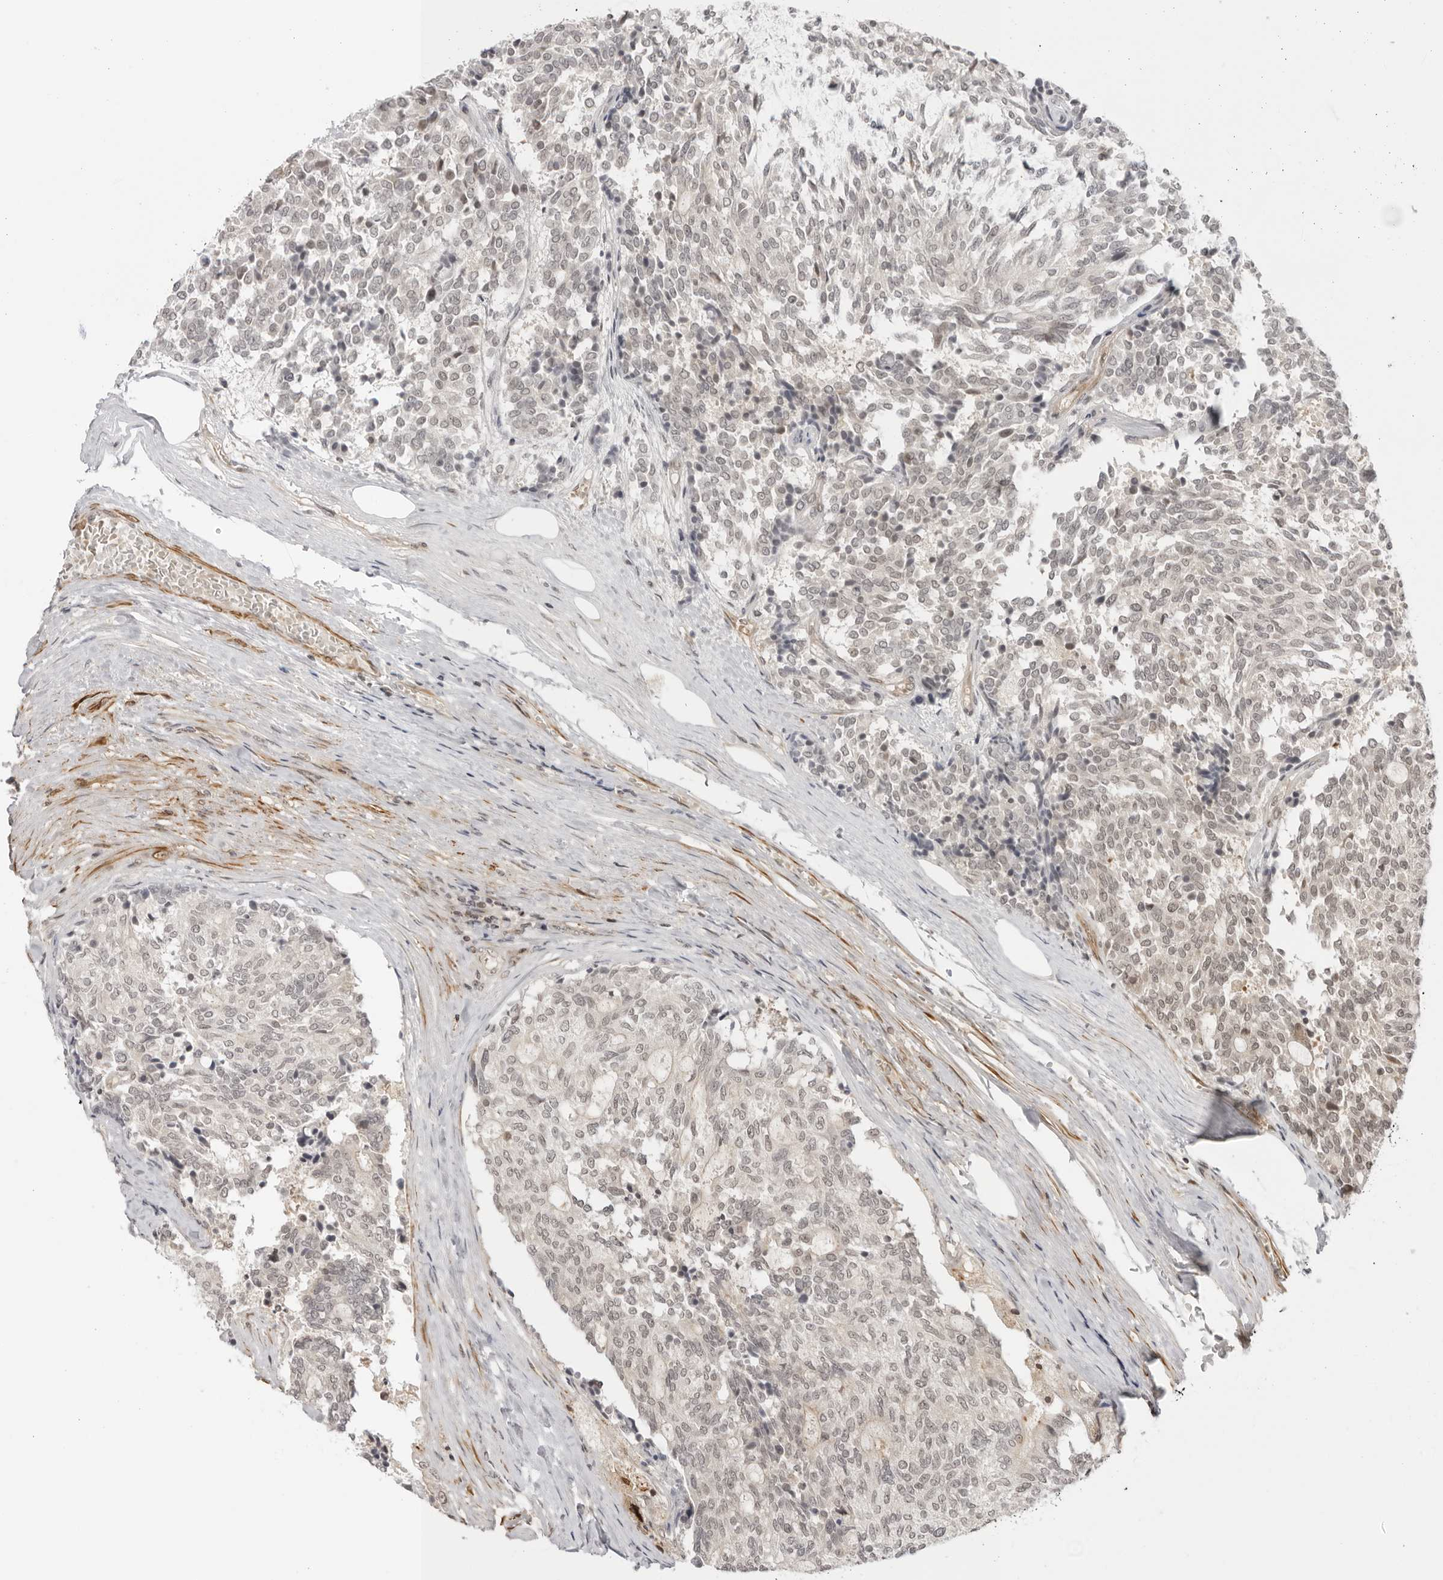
{"staining": {"intensity": "weak", "quantity": "<25%", "location": "nuclear"}, "tissue": "carcinoid", "cell_type": "Tumor cells", "image_type": "cancer", "snomed": [{"axis": "morphology", "description": "Carcinoid, malignant, NOS"}, {"axis": "topography", "description": "Pancreas"}], "caption": "Malignant carcinoid stained for a protein using immunohistochemistry shows no staining tumor cells.", "gene": "RNF146", "patient": {"sex": "female", "age": 54}}